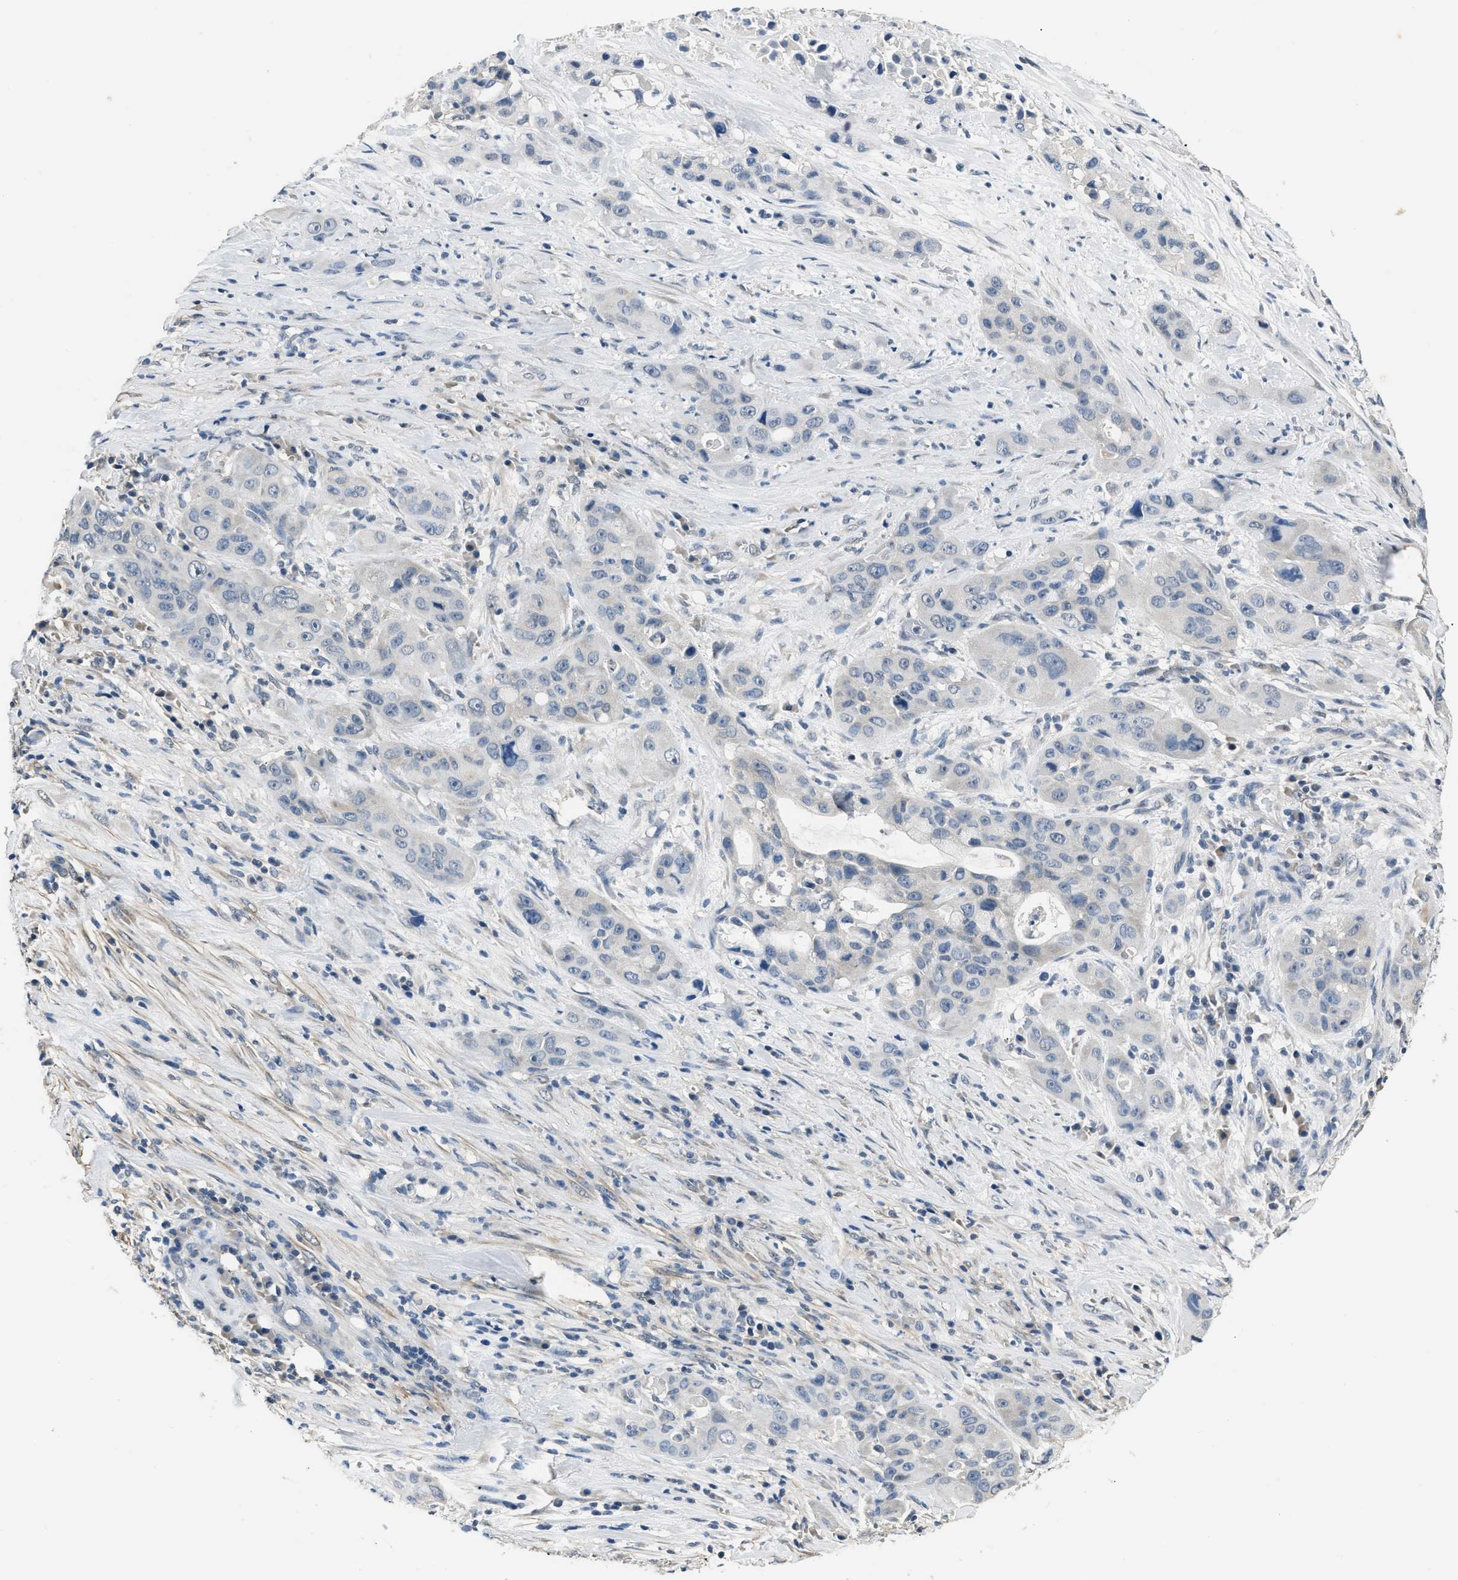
{"staining": {"intensity": "negative", "quantity": "none", "location": "none"}, "tissue": "pancreatic cancer", "cell_type": "Tumor cells", "image_type": "cancer", "snomed": [{"axis": "morphology", "description": "Adenocarcinoma, NOS"}, {"axis": "topography", "description": "Pancreas"}], "caption": "A high-resolution photomicrograph shows immunohistochemistry staining of pancreatic cancer, which reveals no significant expression in tumor cells.", "gene": "INHA", "patient": {"sex": "male", "age": 53}}